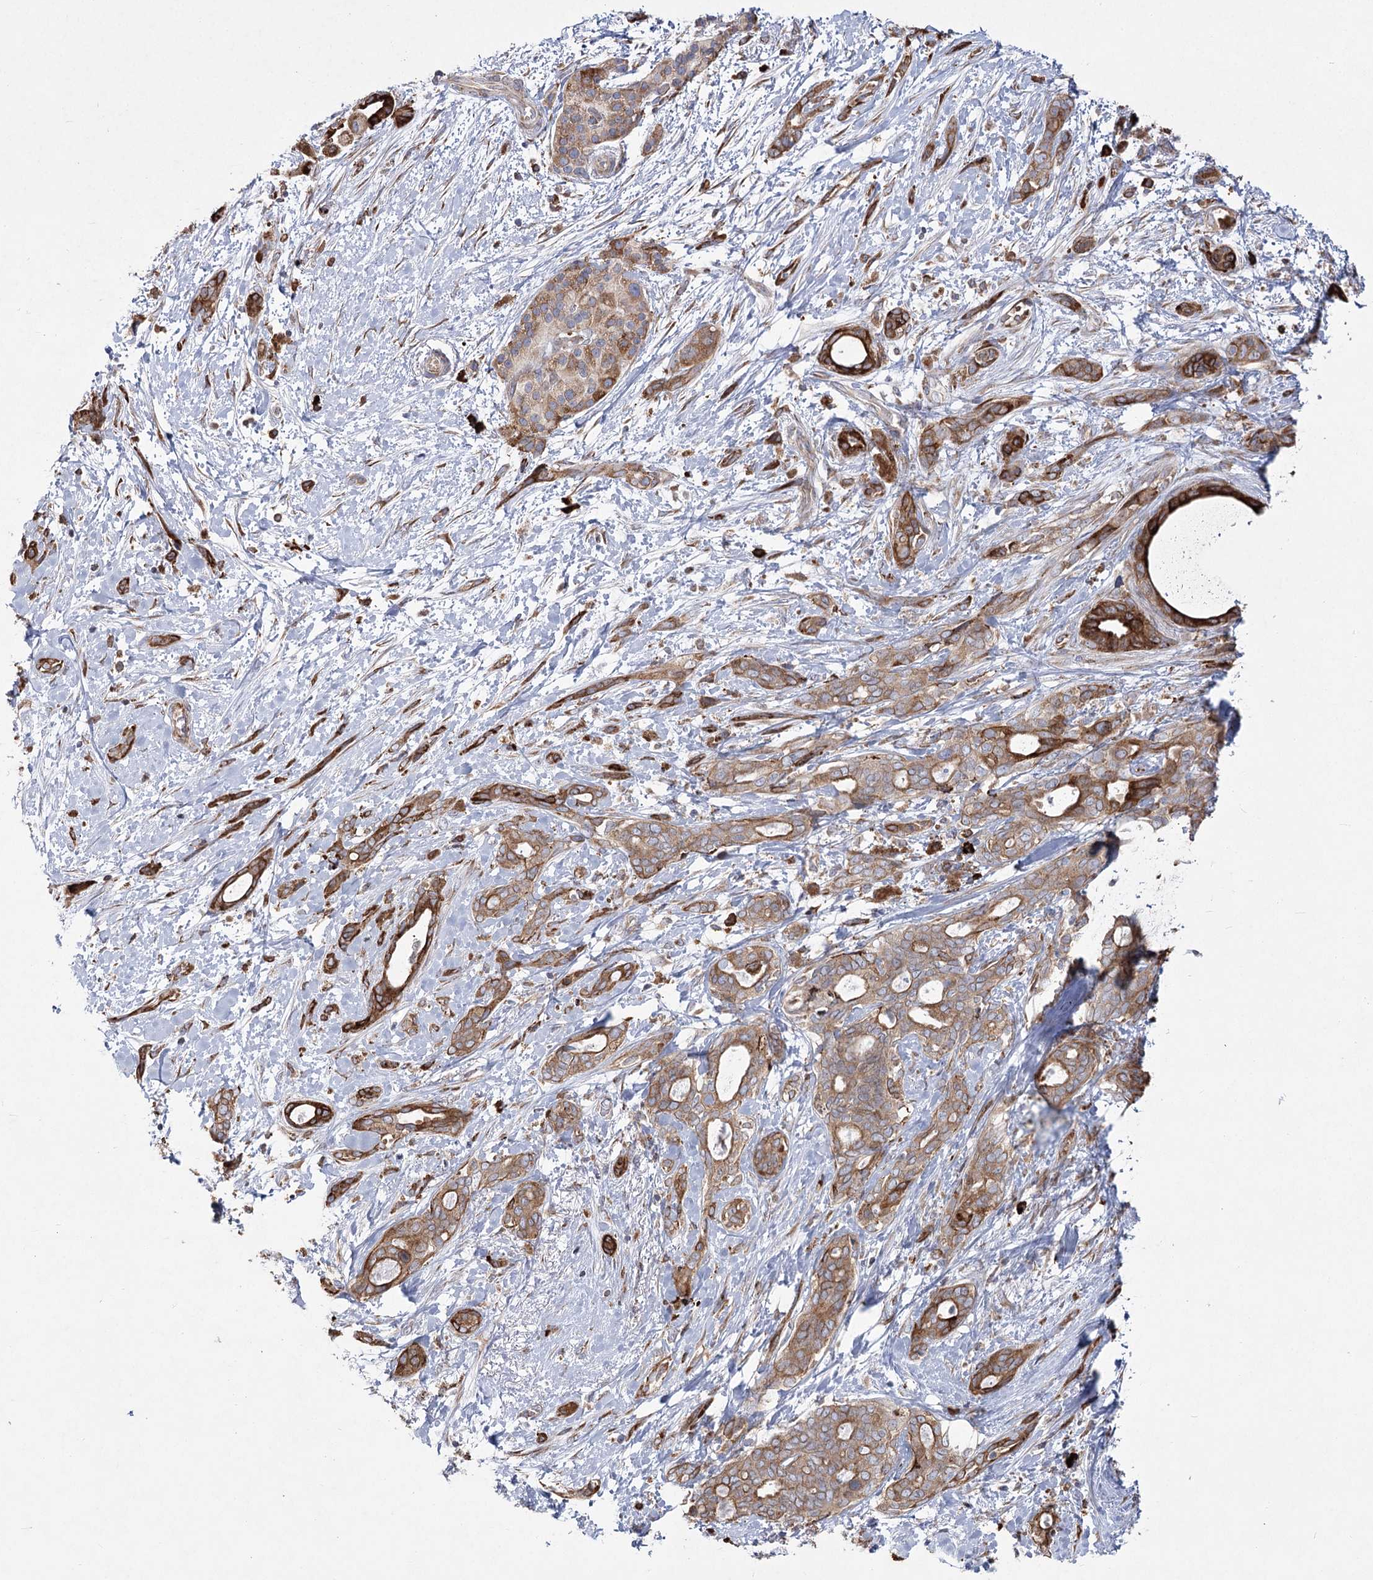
{"staining": {"intensity": "moderate", "quantity": ">75%", "location": "cytoplasmic/membranous"}, "tissue": "pancreatic cancer", "cell_type": "Tumor cells", "image_type": "cancer", "snomed": [{"axis": "morphology", "description": "Normal tissue, NOS"}, {"axis": "morphology", "description": "Adenocarcinoma, NOS"}, {"axis": "topography", "description": "Pancreas"}, {"axis": "topography", "description": "Peripheral nerve tissue"}], "caption": "IHC image of neoplastic tissue: adenocarcinoma (pancreatic) stained using immunohistochemistry (IHC) demonstrates medium levels of moderate protein expression localized specifically in the cytoplasmic/membranous of tumor cells, appearing as a cytoplasmic/membranous brown color.", "gene": "NHLRC2", "patient": {"sex": "female", "age": 63}}